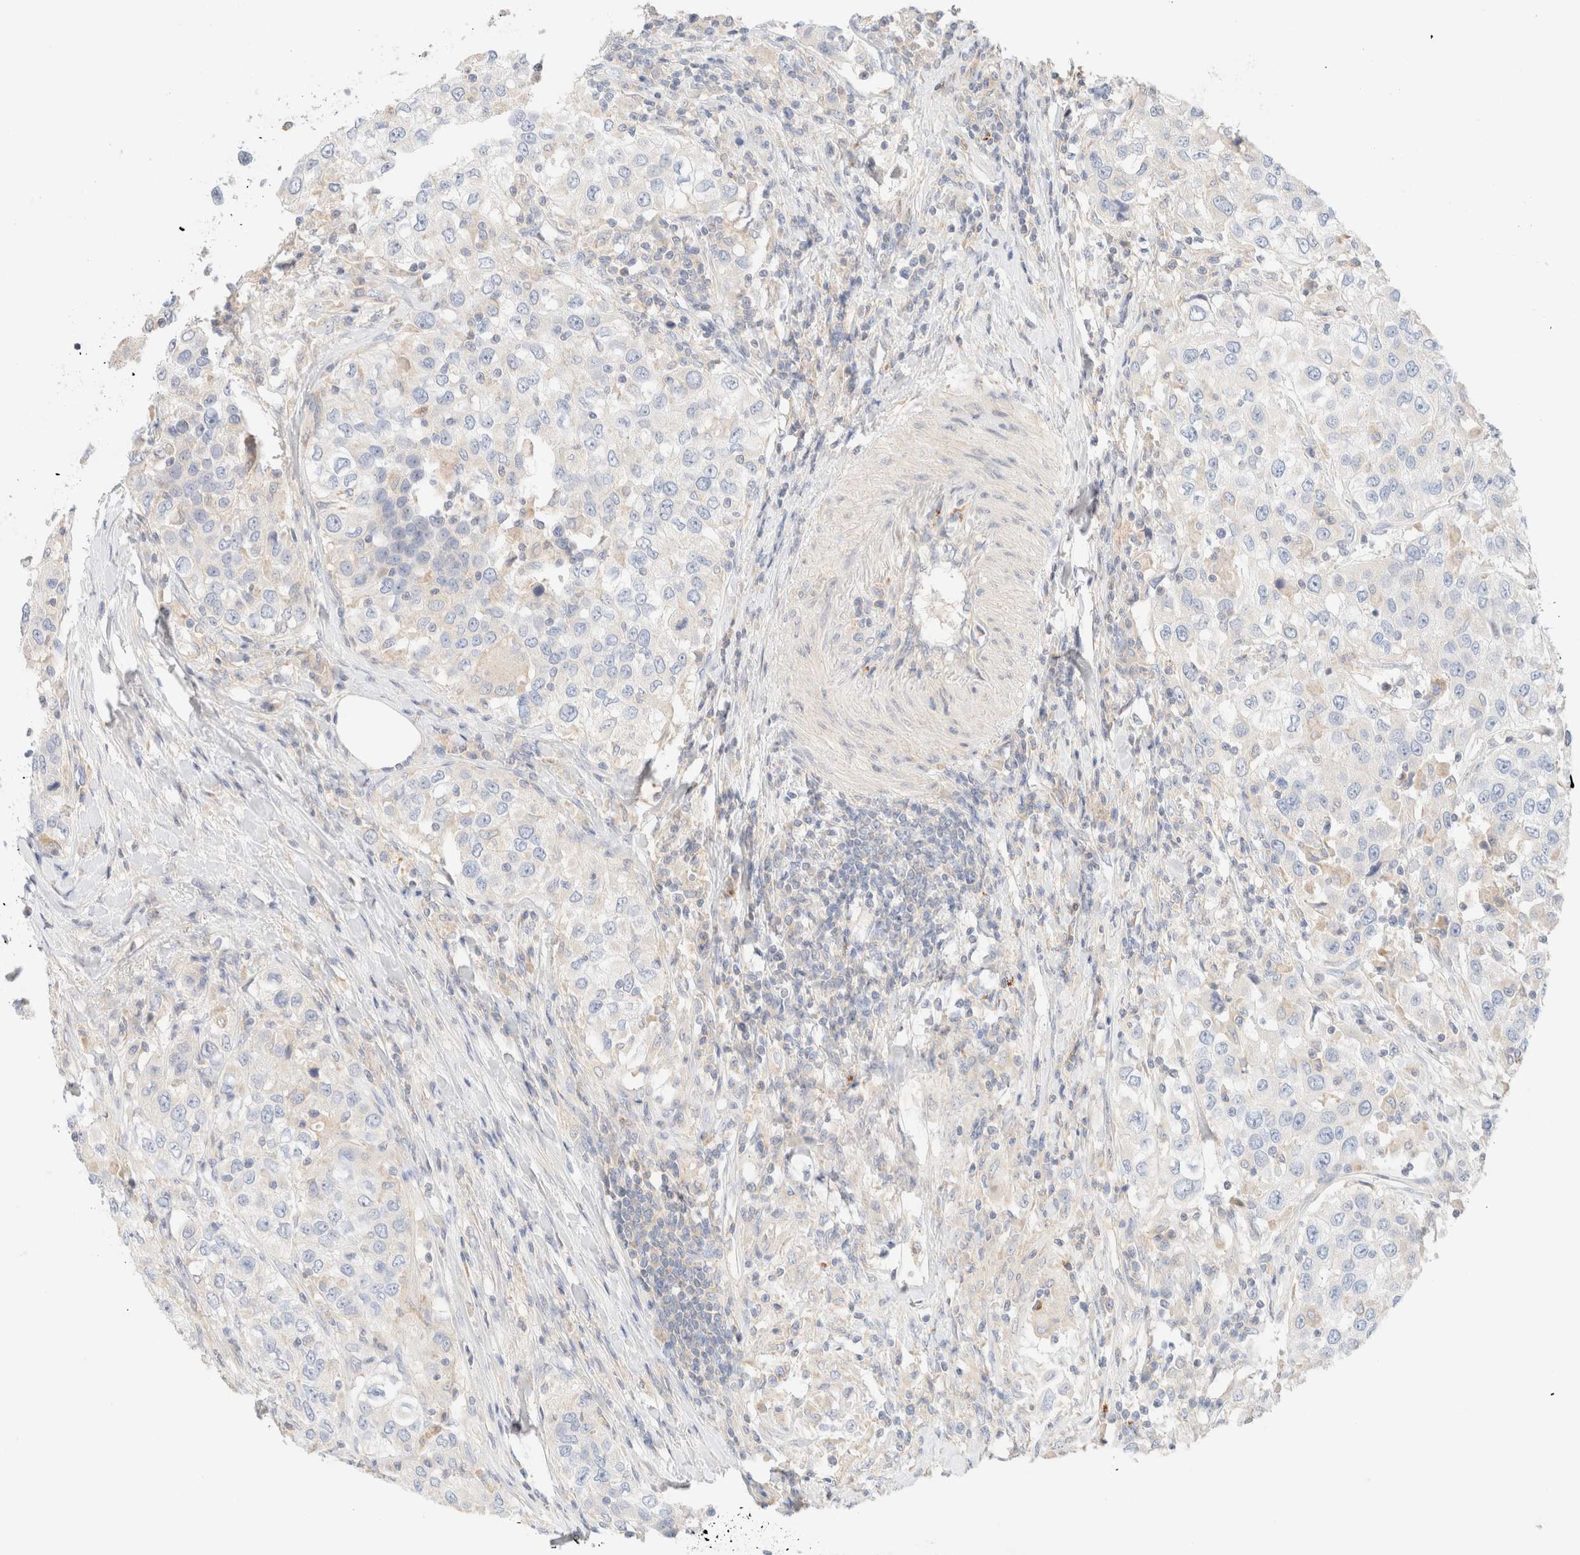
{"staining": {"intensity": "negative", "quantity": "none", "location": "none"}, "tissue": "urothelial cancer", "cell_type": "Tumor cells", "image_type": "cancer", "snomed": [{"axis": "morphology", "description": "Urothelial carcinoma, High grade"}, {"axis": "topography", "description": "Urinary bladder"}], "caption": "Protein analysis of urothelial cancer shows no significant expression in tumor cells.", "gene": "SARM1", "patient": {"sex": "female", "age": 80}}